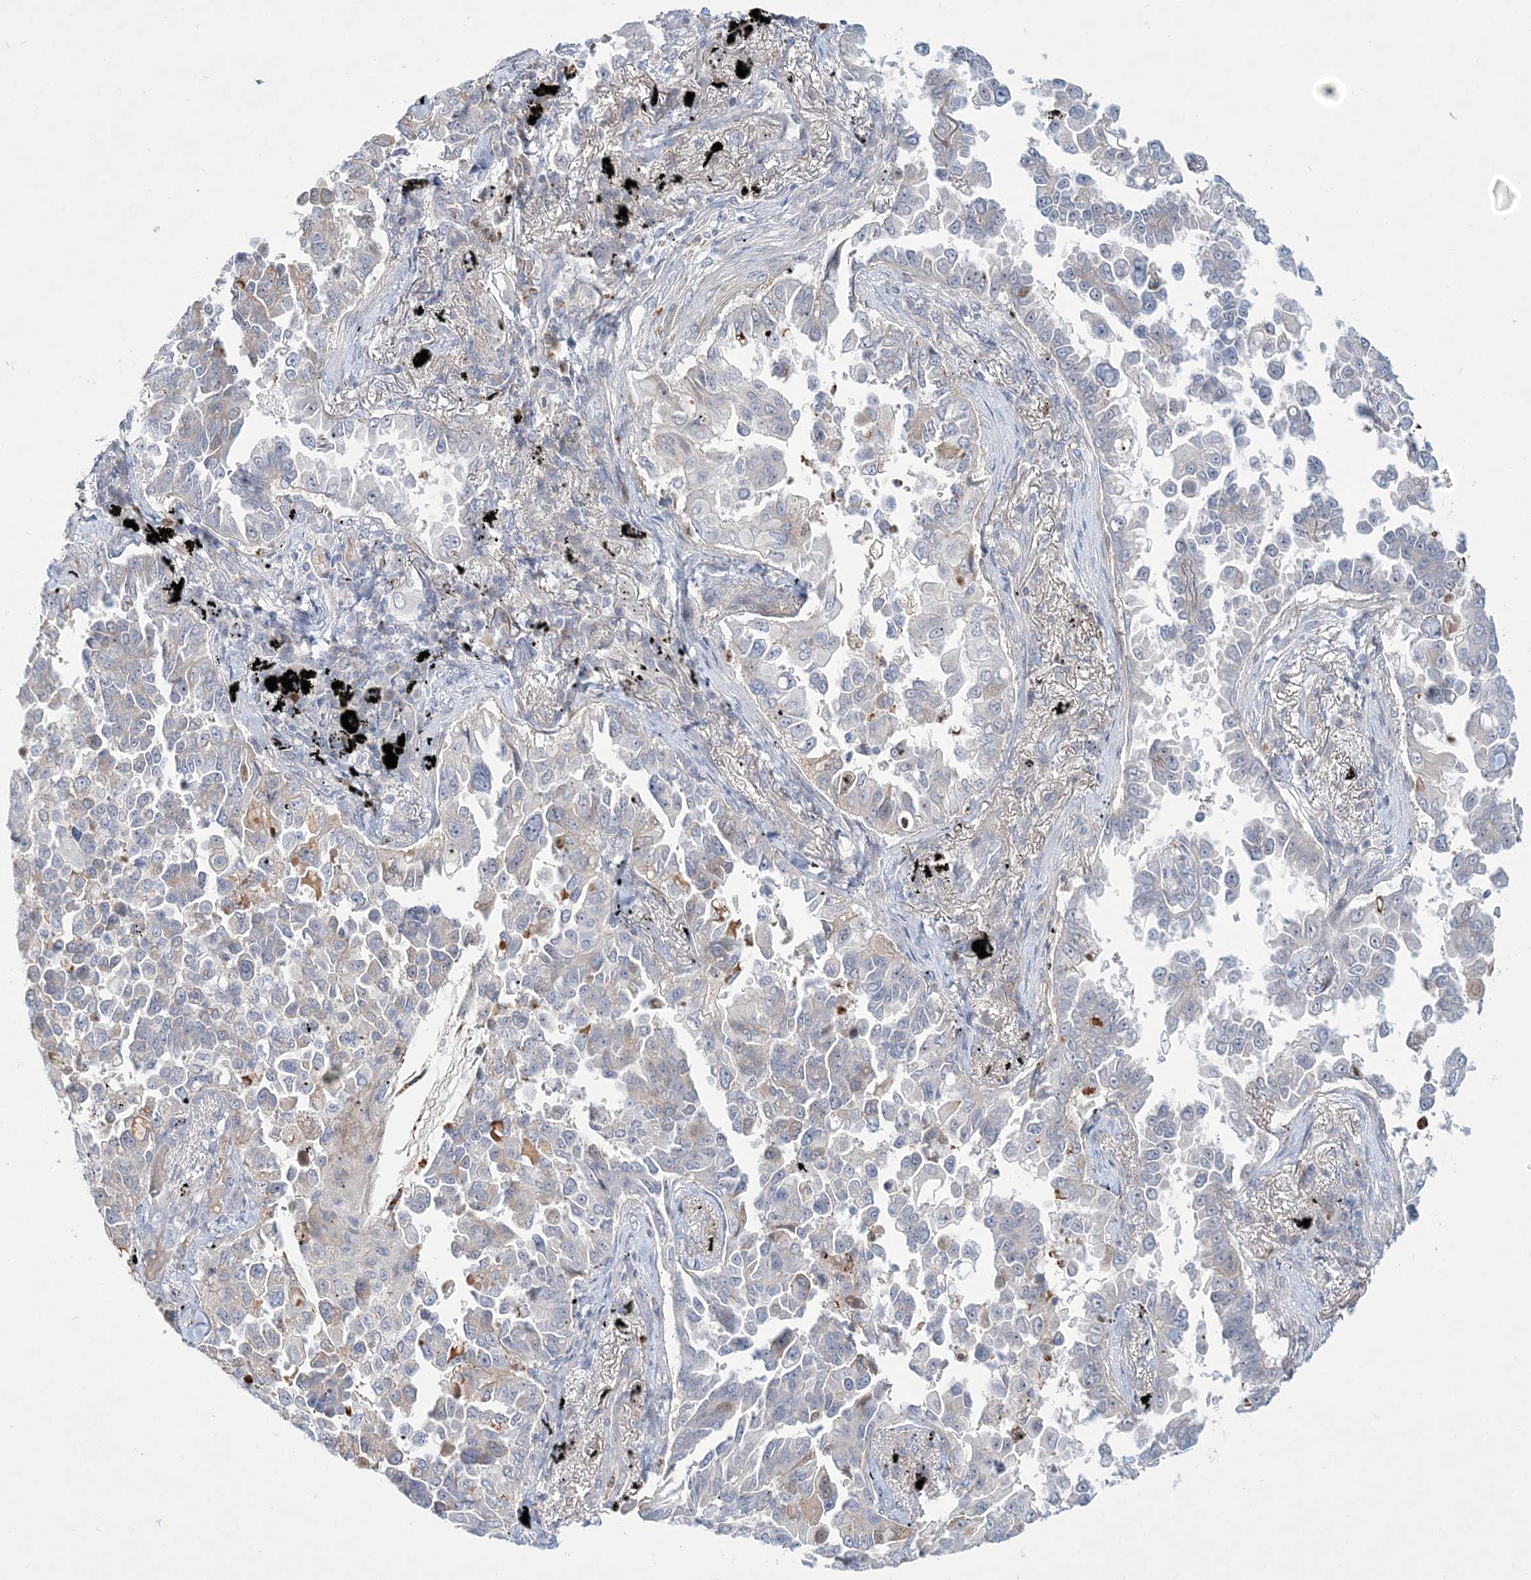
{"staining": {"intensity": "negative", "quantity": "none", "location": "none"}, "tissue": "lung cancer", "cell_type": "Tumor cells", "image_type": "cancer", "snomed": [{"axis": "morphology", "description": "Adenocarcinoma, NOS"}, {"axis": "topography", "description": "Lung"}], "caption": "The micrograph reveals no staining of tumor cells in lung cancer.", "gene": "DNAH5", "patient": {"sex": "female", "age": 67}}